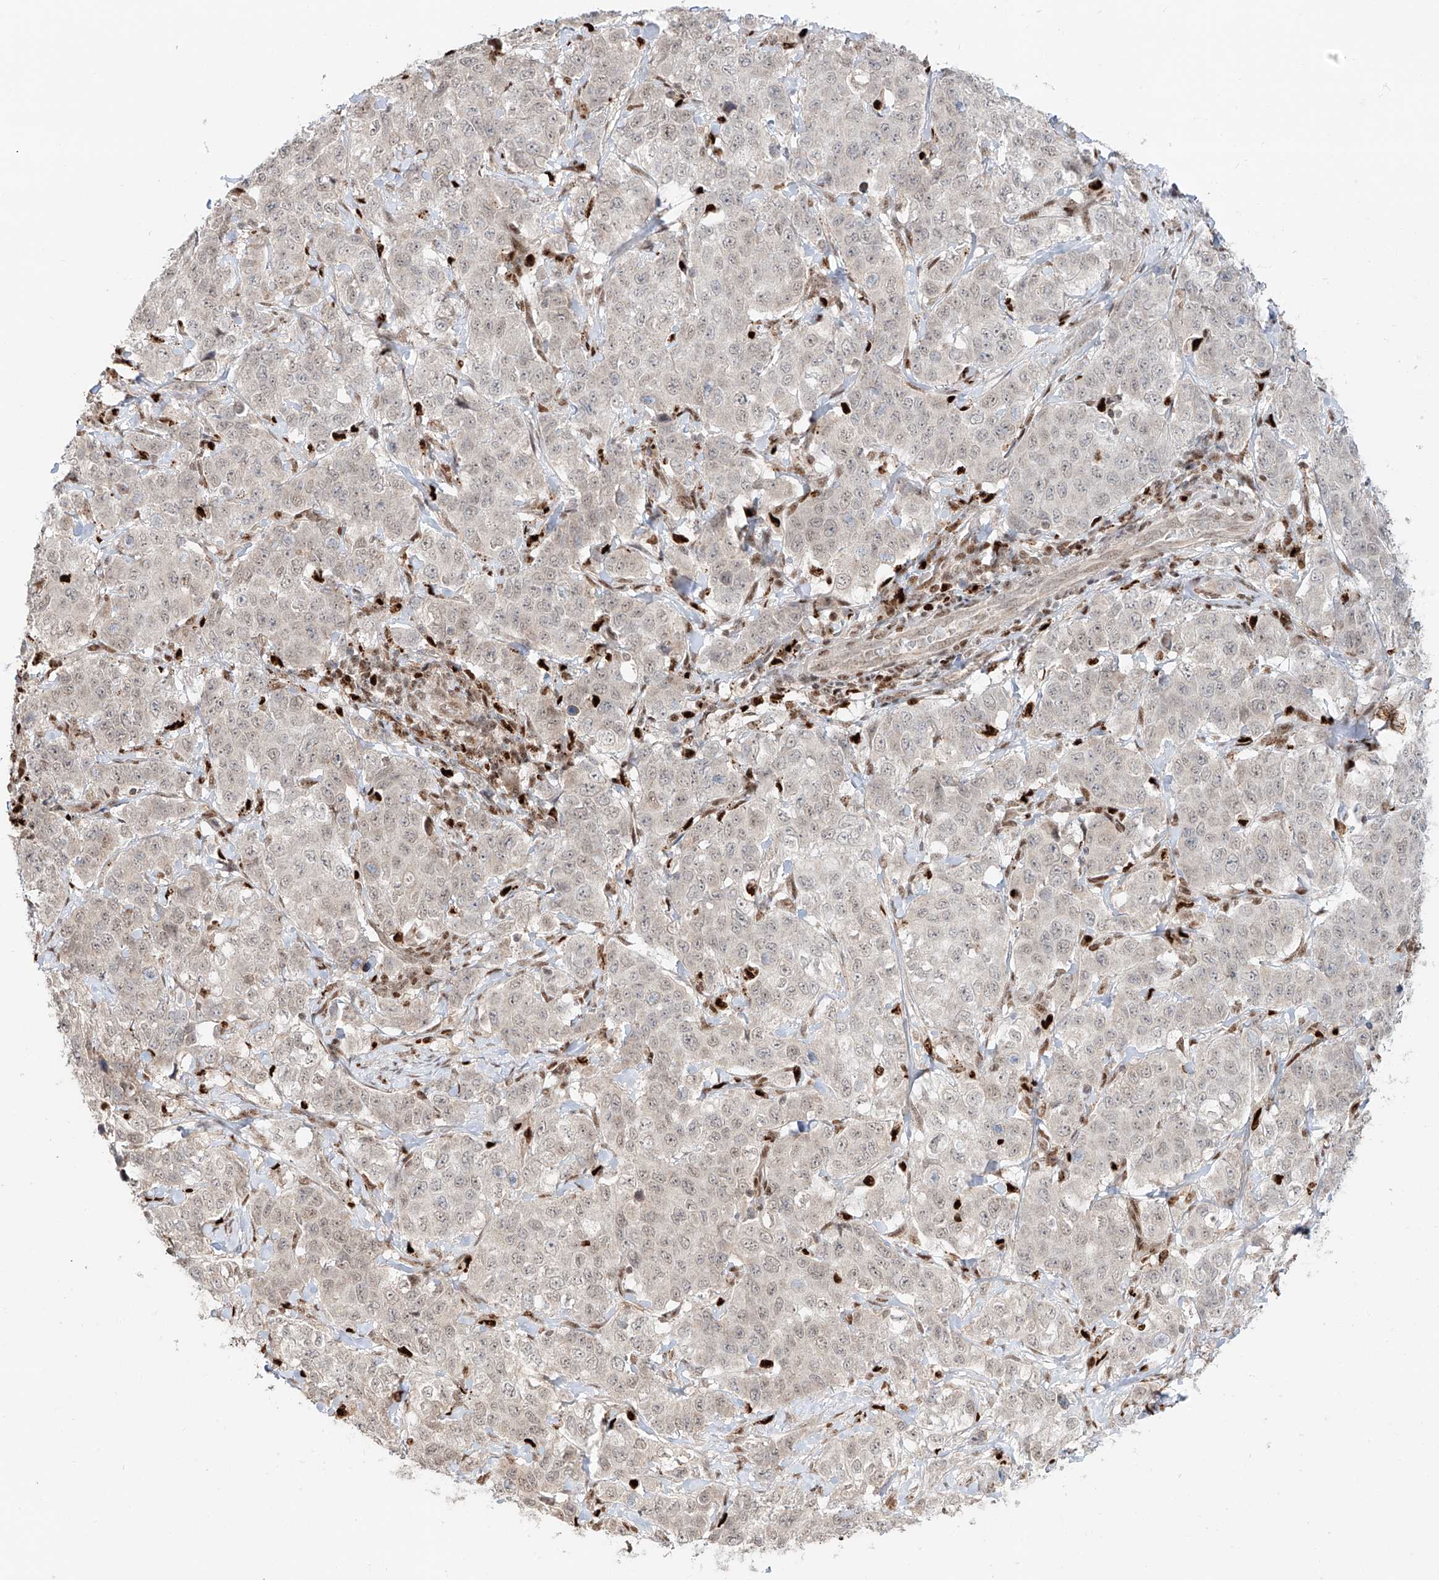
{"staining": {"intensity": "weak", "quantity": "<25%", "location": "nuclear"}, "tissue": "stomach cancer", "cell_type": "Tumor cells", "image_type": "cancer", "snomed": [{"axis": "morphology", "description": "Adenocarcinoma, NOS"}, {"axis": "topography", "description": "Stomach"}], "caption": "Tumor cells are negative for protein expression in human stomach cancer.", "gene": "DZIP1L", "patient": {"sex": "male", "age": 48}}